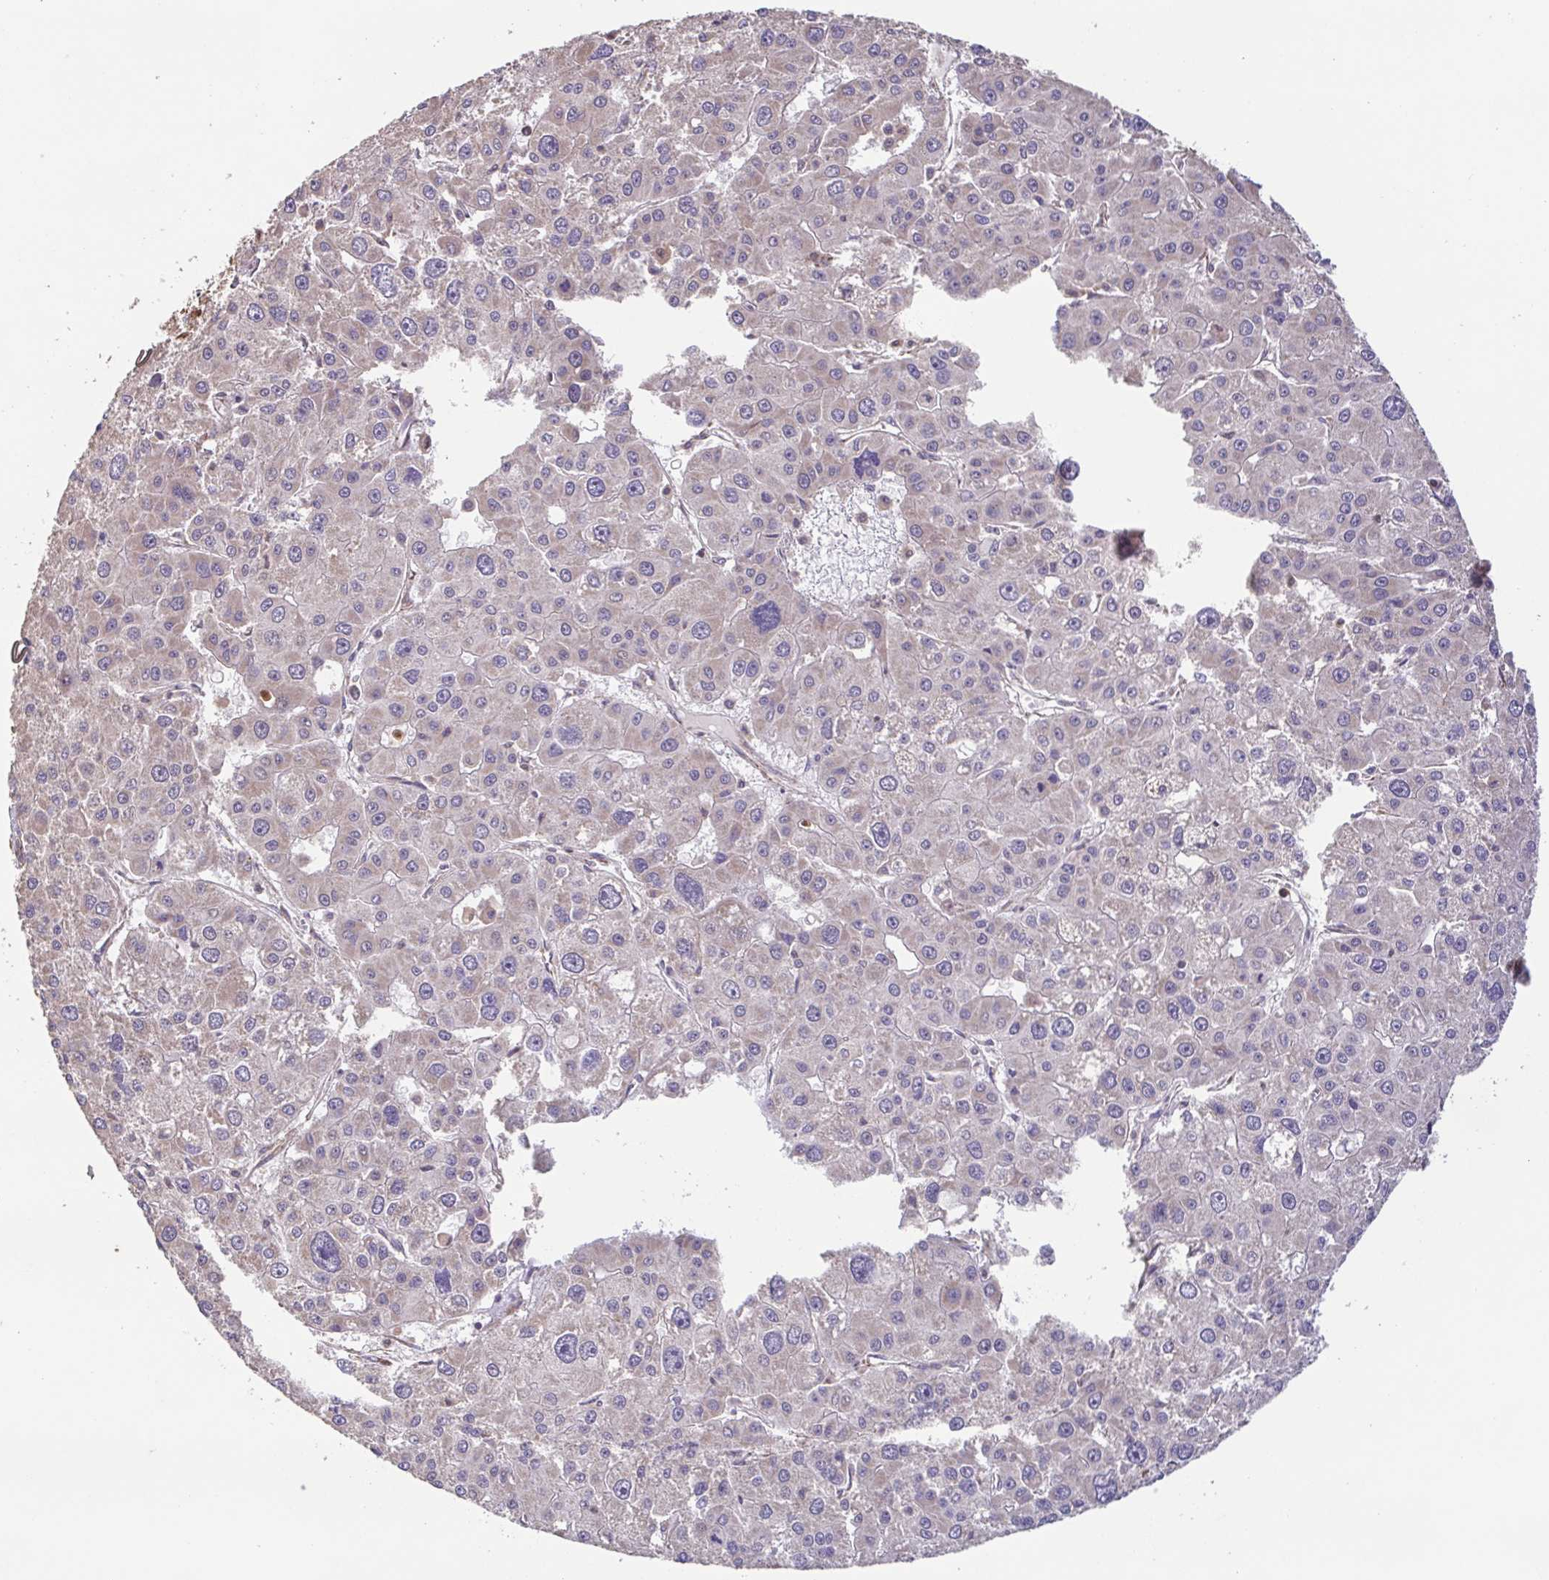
{"staining": {"intensity": "negative", "quantity": "none", "location": "none"}, "tissue": "liver cancer", "cell_type": "Tumor cells", "image_type": "cancer", "snomed": [{"axis": "morphology", "description": "Carcinoma, Hepatocellular, NOS"}, {"axis": "topography", "description": "Liver"}], "caption": "Hepatocellular carcinoma (liver) stained for a protein using immunohistochemistry exhibits no staining tumor cells.", "gene": "DIP2B", "patient": {"sex": "male", "age": 73}}